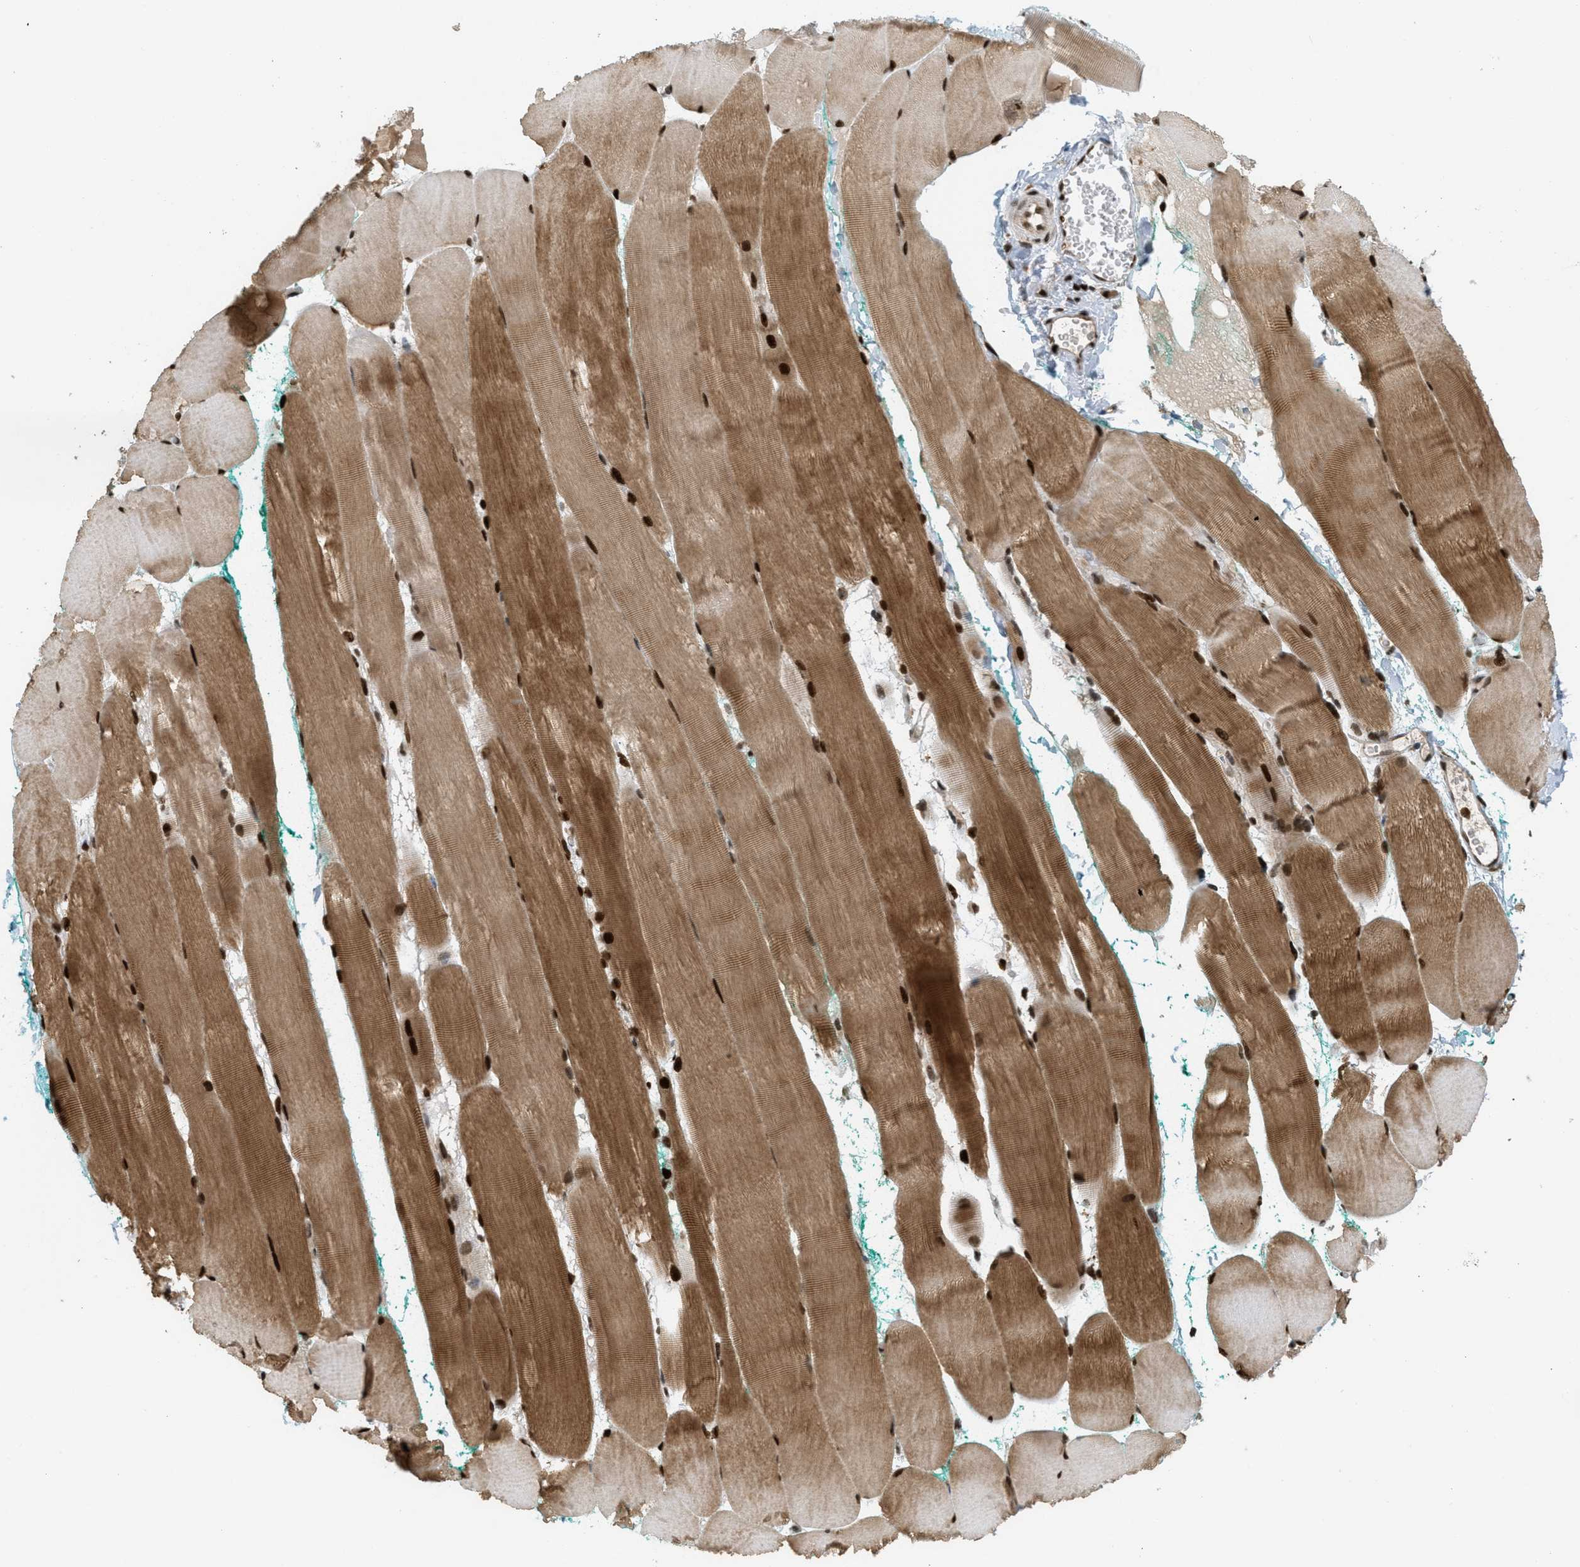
{"staining": {"intensity": "strong", "quantity": ">75%", "location": "cytoplasmic/membranous,nuclear"}, "tissue": "skeletal muscle", "cell_type": "Myocytes", "image_type": "normal", "snomed": [{"axis": "morphology", "description": "Normal tissue, NOS"}, {"axis": "morphology", "description": "Squamous cell carcinoma, NOS"}, {"axis": "topography", "description": "Skeletal muscle"}], "caption": "The photomicrograph displays staining of benign skeletal muscle, revealing strong cytoplasmic/membranous,nuclear protein staining (brown color) within myocytes.", "gene": "TLK1", "patient": {"sex": "male", "age": 51}}